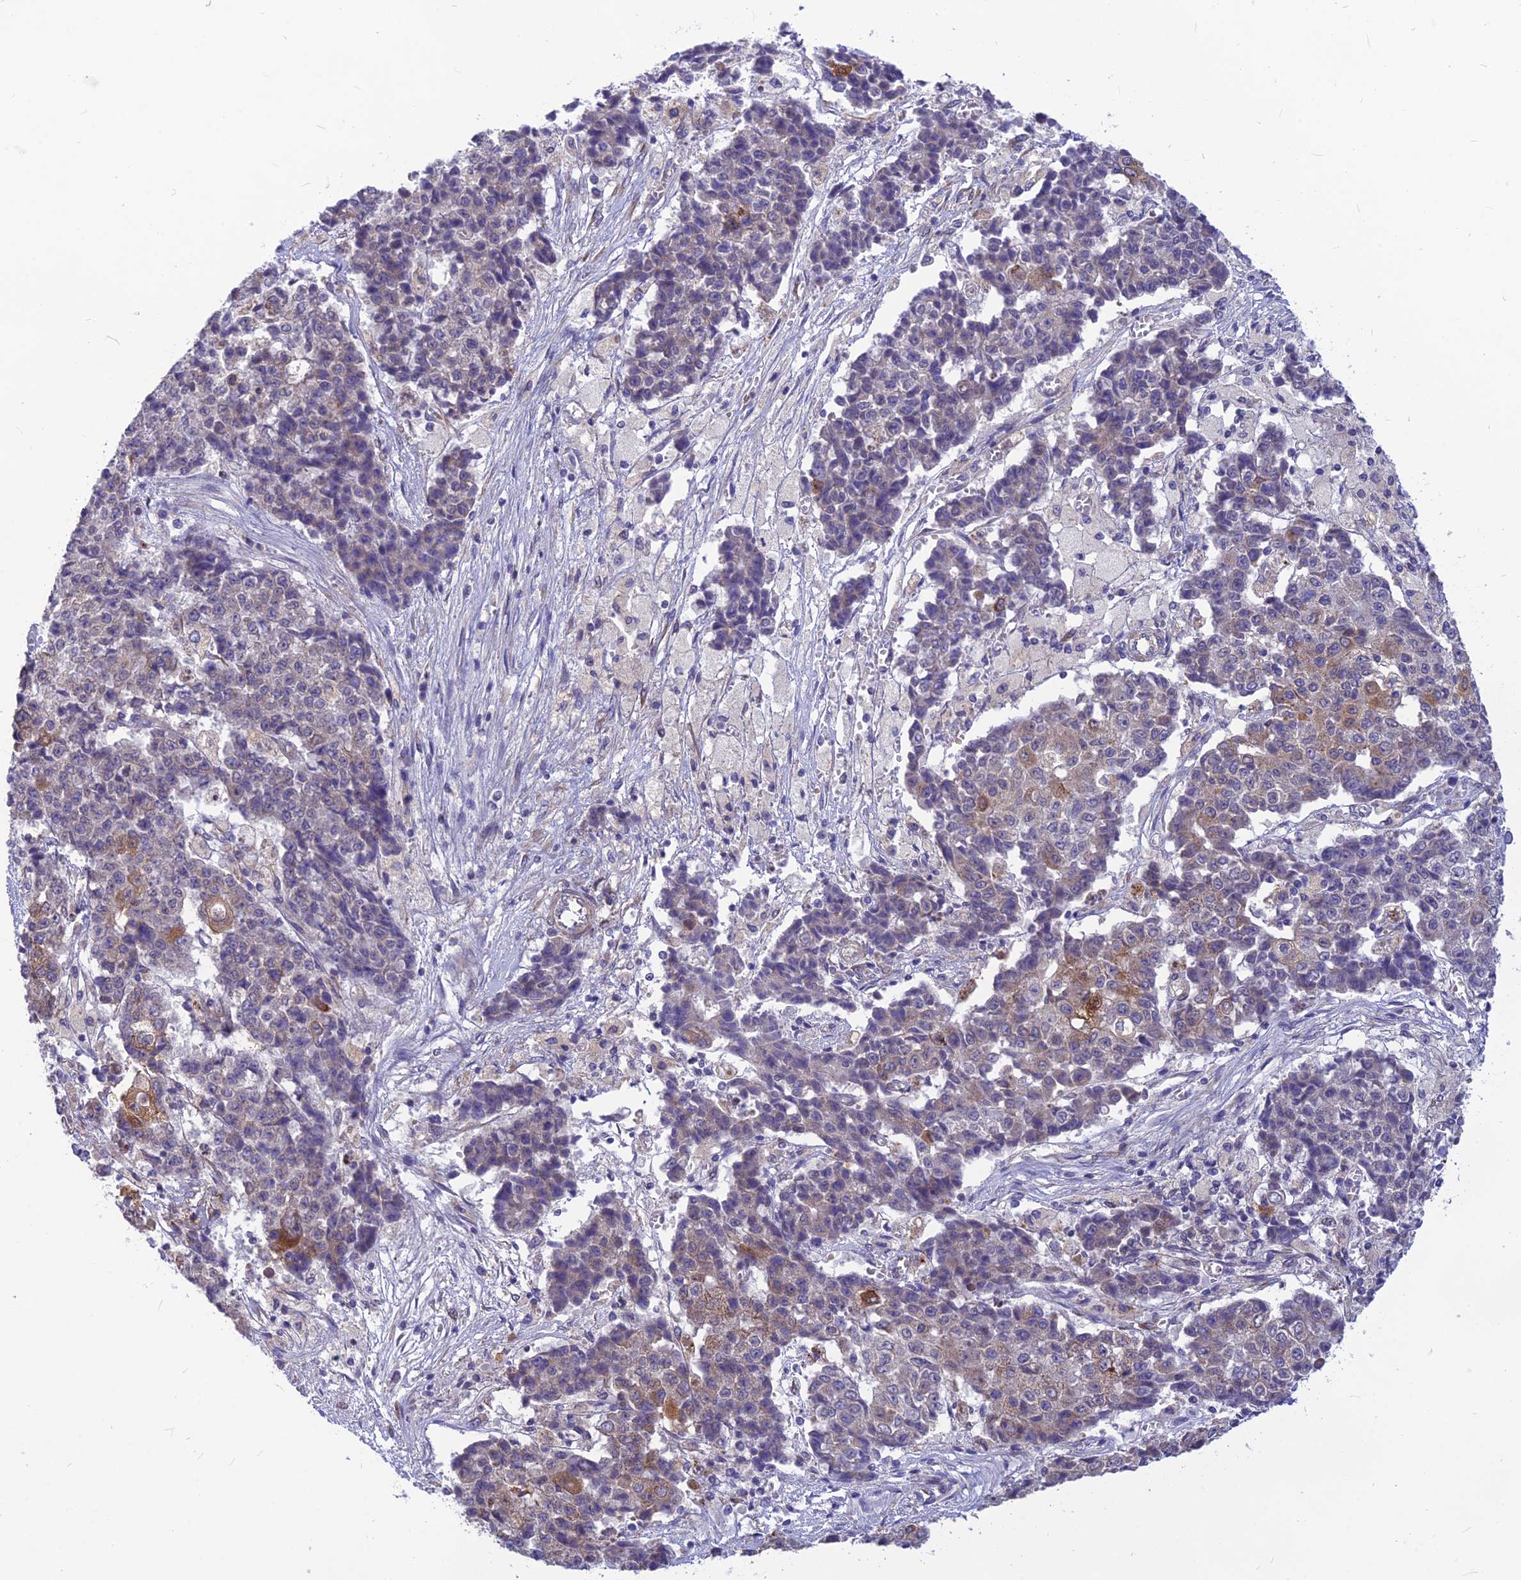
{"staining": {"intensity": "moderate", "quantity": "<25%", "location": "cytoplasmic/membranous"}, "tissue": "ovarian cancer", "cell_type": "Tumor cells", "image_type": "cancer", "snomed": [{"axis": "morphology", "description": "Carcinoma, endometroid"}, {"axis": "topography", "description": "Appendix"}, {"axis": "topography", "description": "Ovary"}], "caption": "IHC (DAB) staining of ovarian endometroid carcinoma reveals moderate cytoplasmic/membranous protein expression in about <25% of tumor cells.", "gene": "PTCD2", "patient": {"sex": "female", "age": 42}}